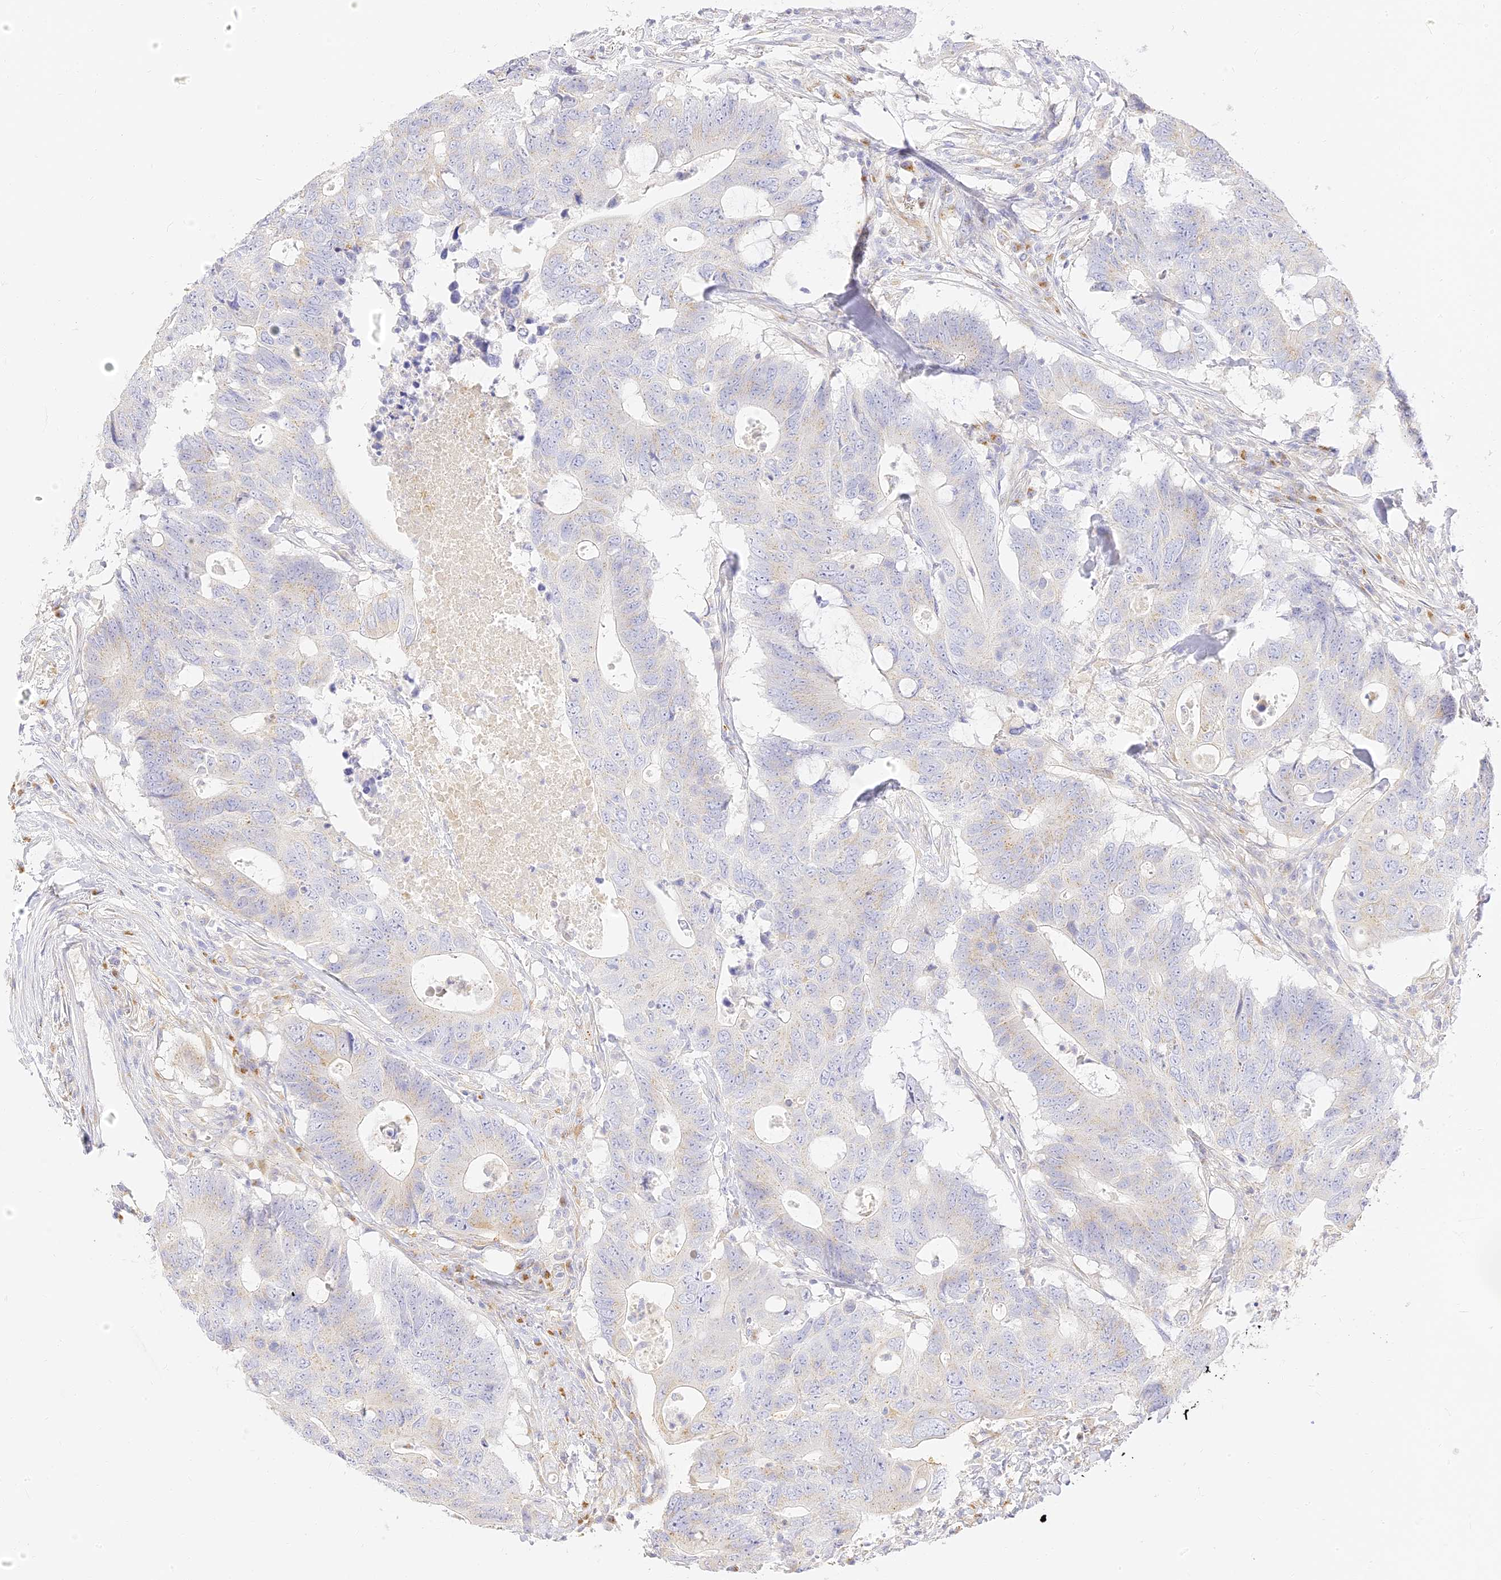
{"staining": {"intensity": "weak", "quantity": "<25%", "location": "cytoplasmic/membranous"}, "tissue": "colorectal cancer", "cell_type": "Tumor cells", "image_type": "cancer", "snomed": [{"axis": "morphology", "description": "Adenocarcinoma, NOS"}, {"axis": "topography", "description": "Colon"}], "caption": "IHC of human colorectal adenocarcinoma displays no staining in tumor cells.", "gene": "SEC13", "patient": {"sex": "male", "age": 71}}